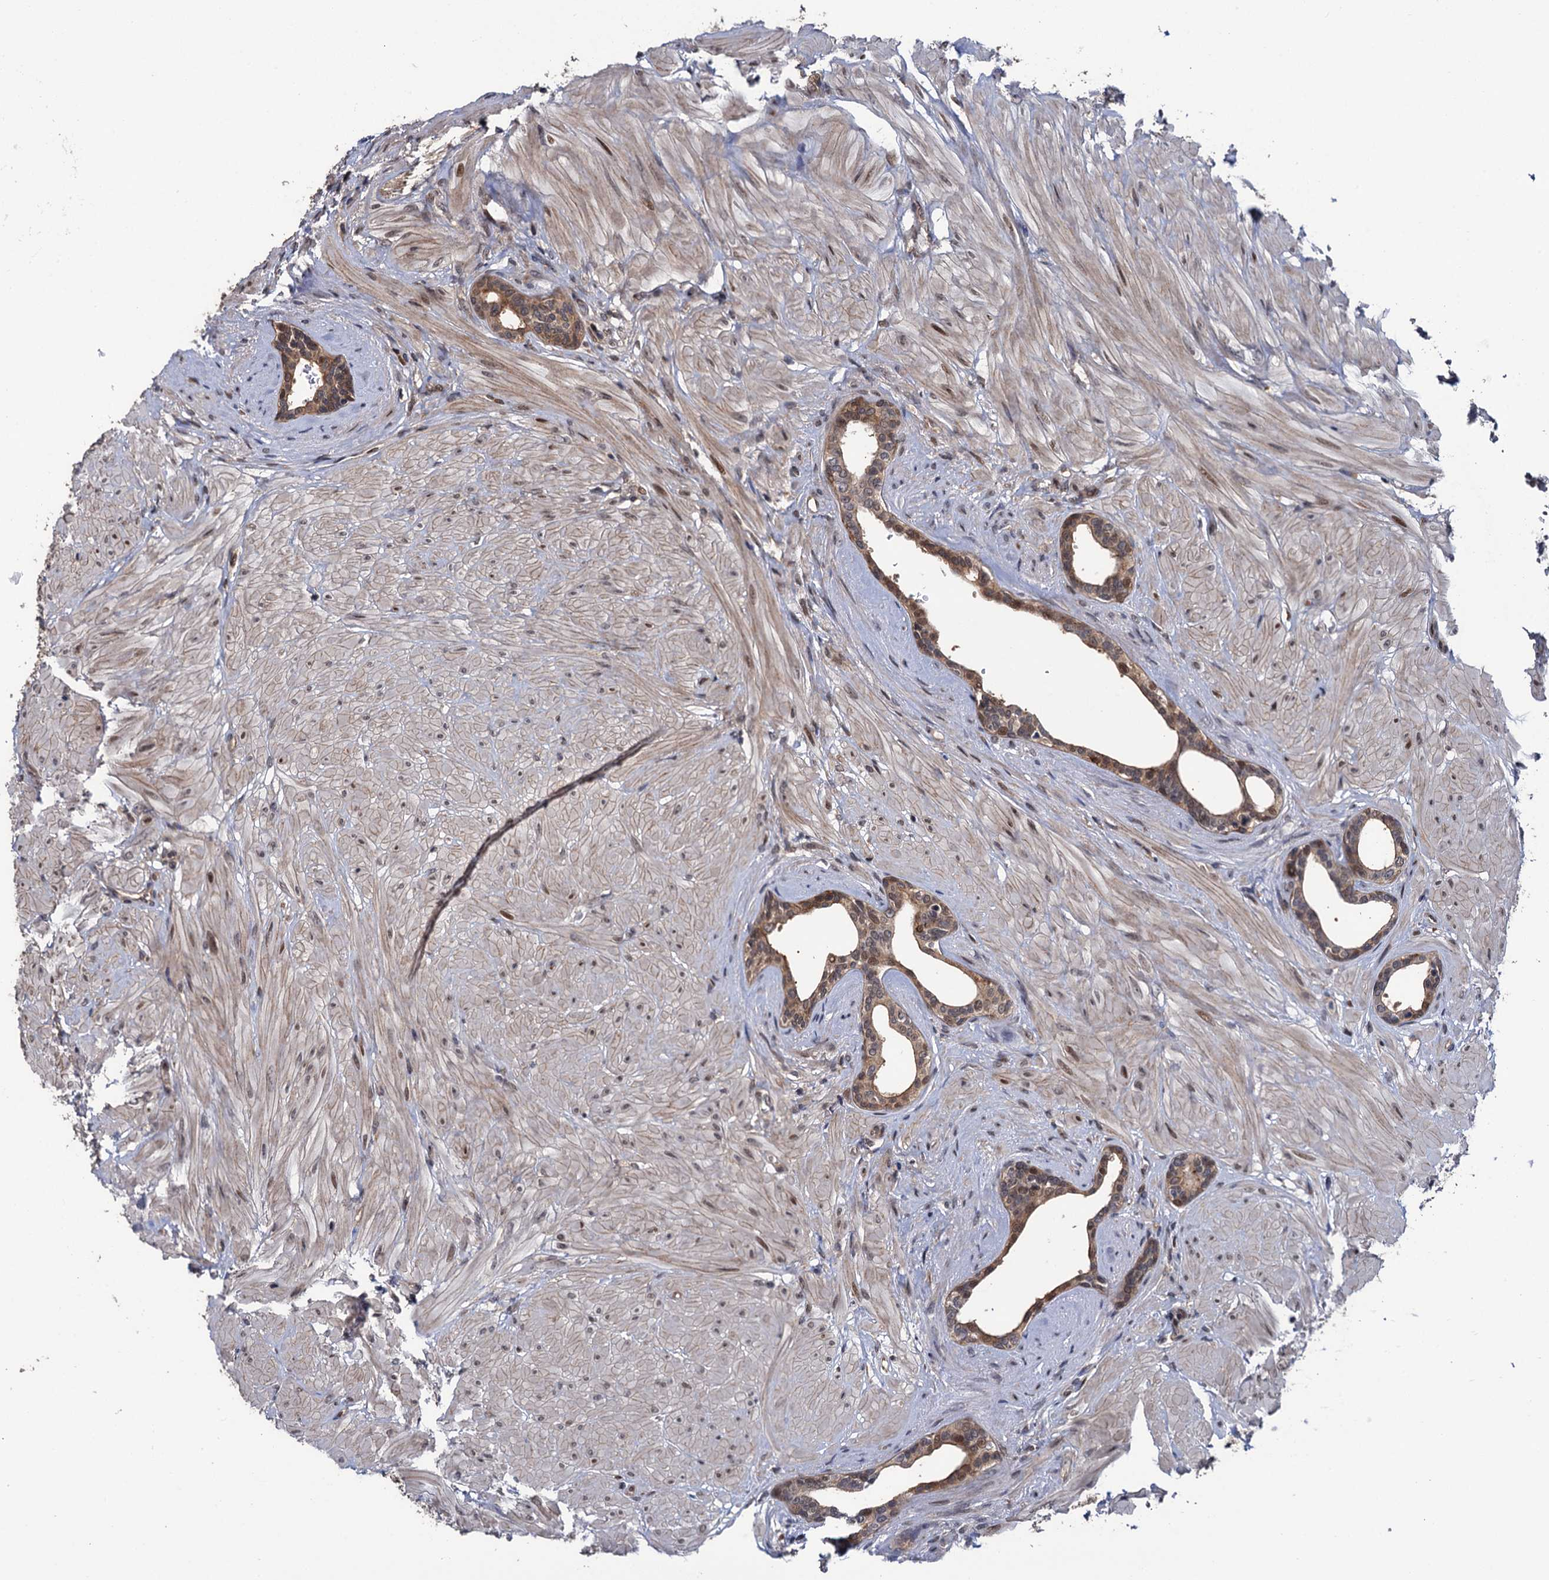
{"staining": {"intensity": "moderate", "quantity": "25%-75%", "location": "cytoplasmic/membranous,nuclear"}, "tissue": "prostate", "cell_type": "Glandular cells", "image_type": "normal", "snomed": [{"axis": "morphology", "description": "Normal tissue, NOS"}, {"axis": "topography", "description": "Prostate"}], "caption": "A high-resolution micrograph shows IHC staining of normal prostate, which displays moderate cytoplasmic/membranous,nuclear positivity in about 25%-75% of glandular cells.", "gene": "CDC23", "patient": {"sex": "male", "age": 48}}